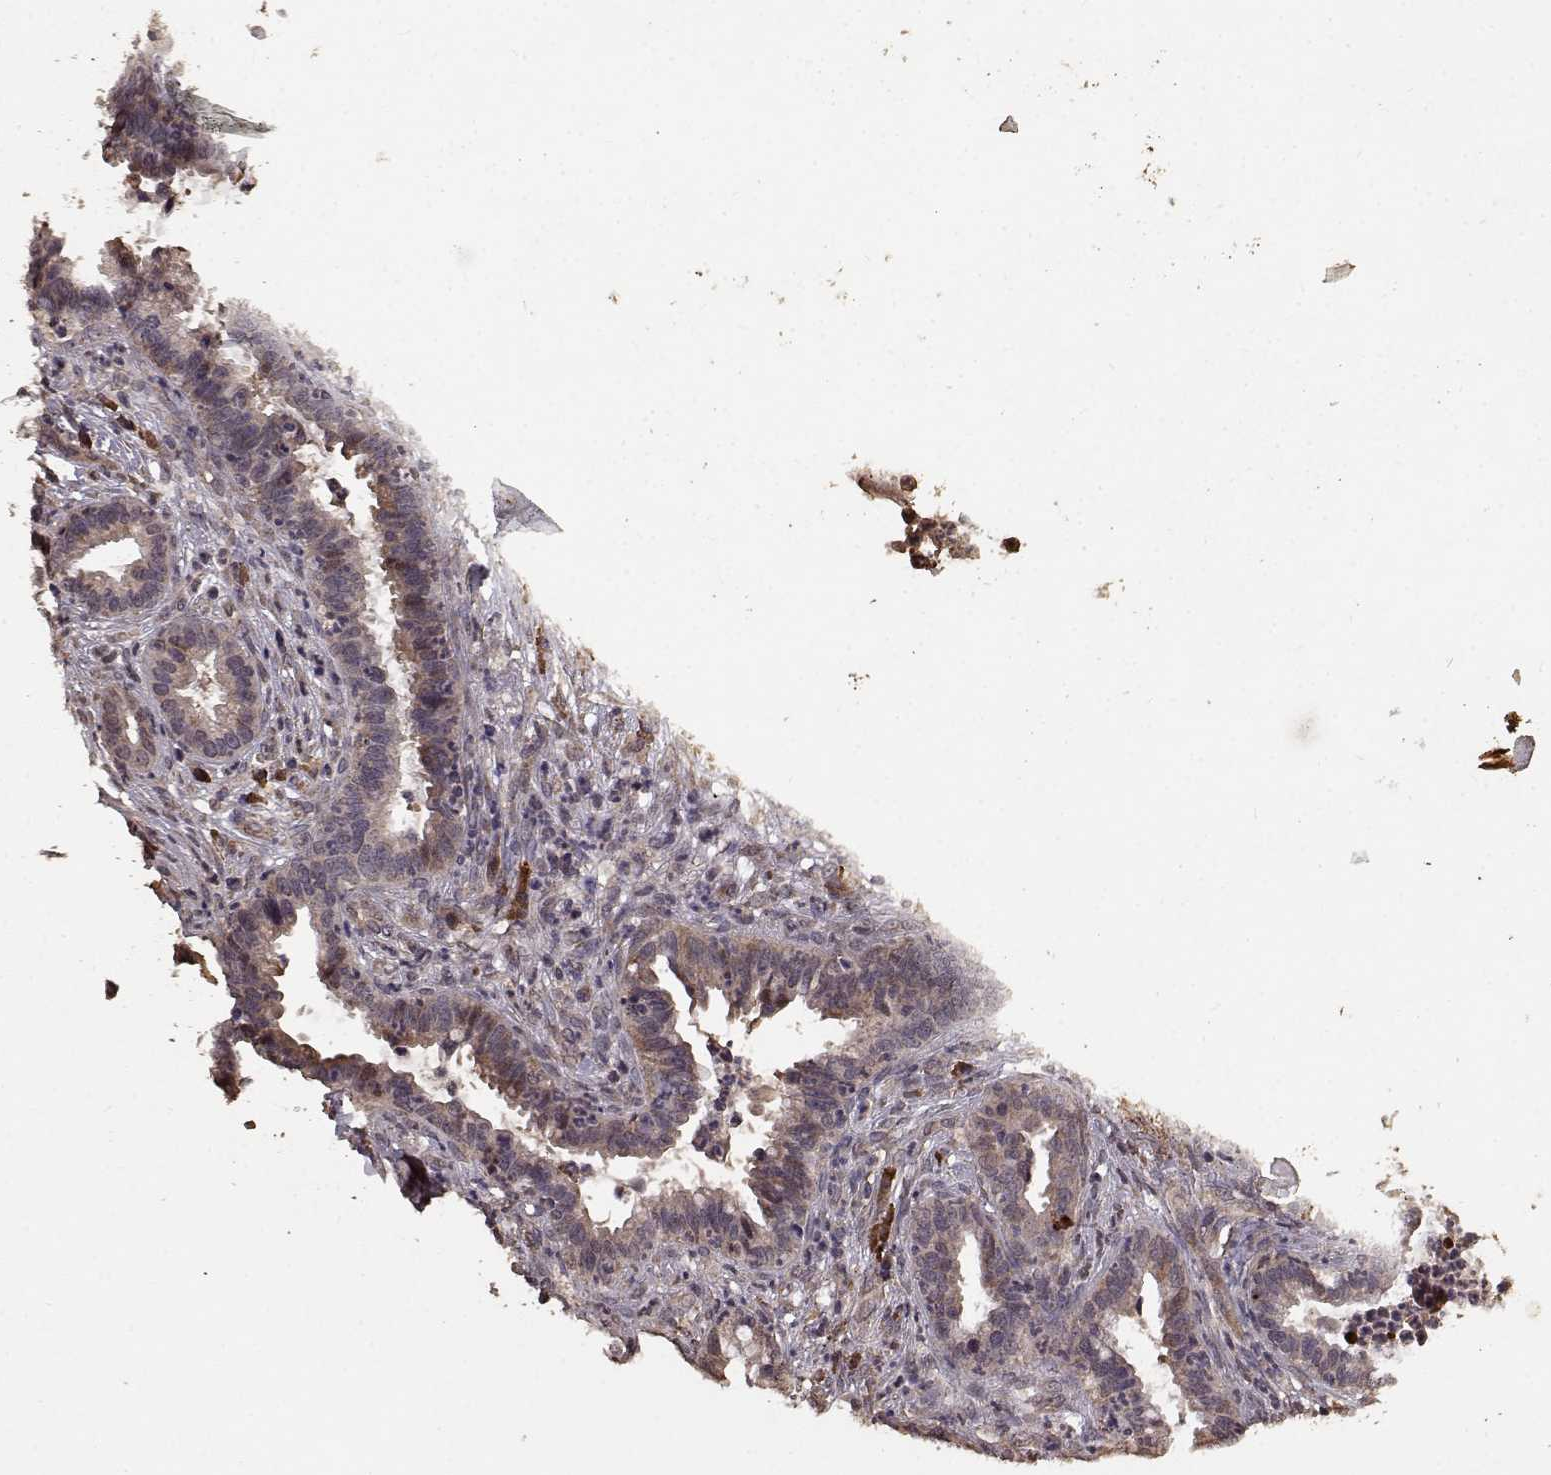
{"staining": {"intensity": "moderate", "quantity": "<25%", "location": "cytoplasmic/membranous"}, "tissue": "cervical cancer", "cell_type": "Tumor cells", "image_type": "cancer", "snomed": [{"axis": "morphology", "description": "Adenocarcinoma, NOS"}, {"axis": "topography", "description": "Cervix"}], "caption": "Cervical adenocarcinoma stained for a protein demonstrates moderate cytoplasmic/membranous positivity in tumor cells. Using DAB (3,3'-diaminobenzidine) (brown) and hematoxylin (blue) stains, captured at high magnification using brightfield microscopy.", "gene": "USP15", "patient": {"sex": "female", "age": 45}}